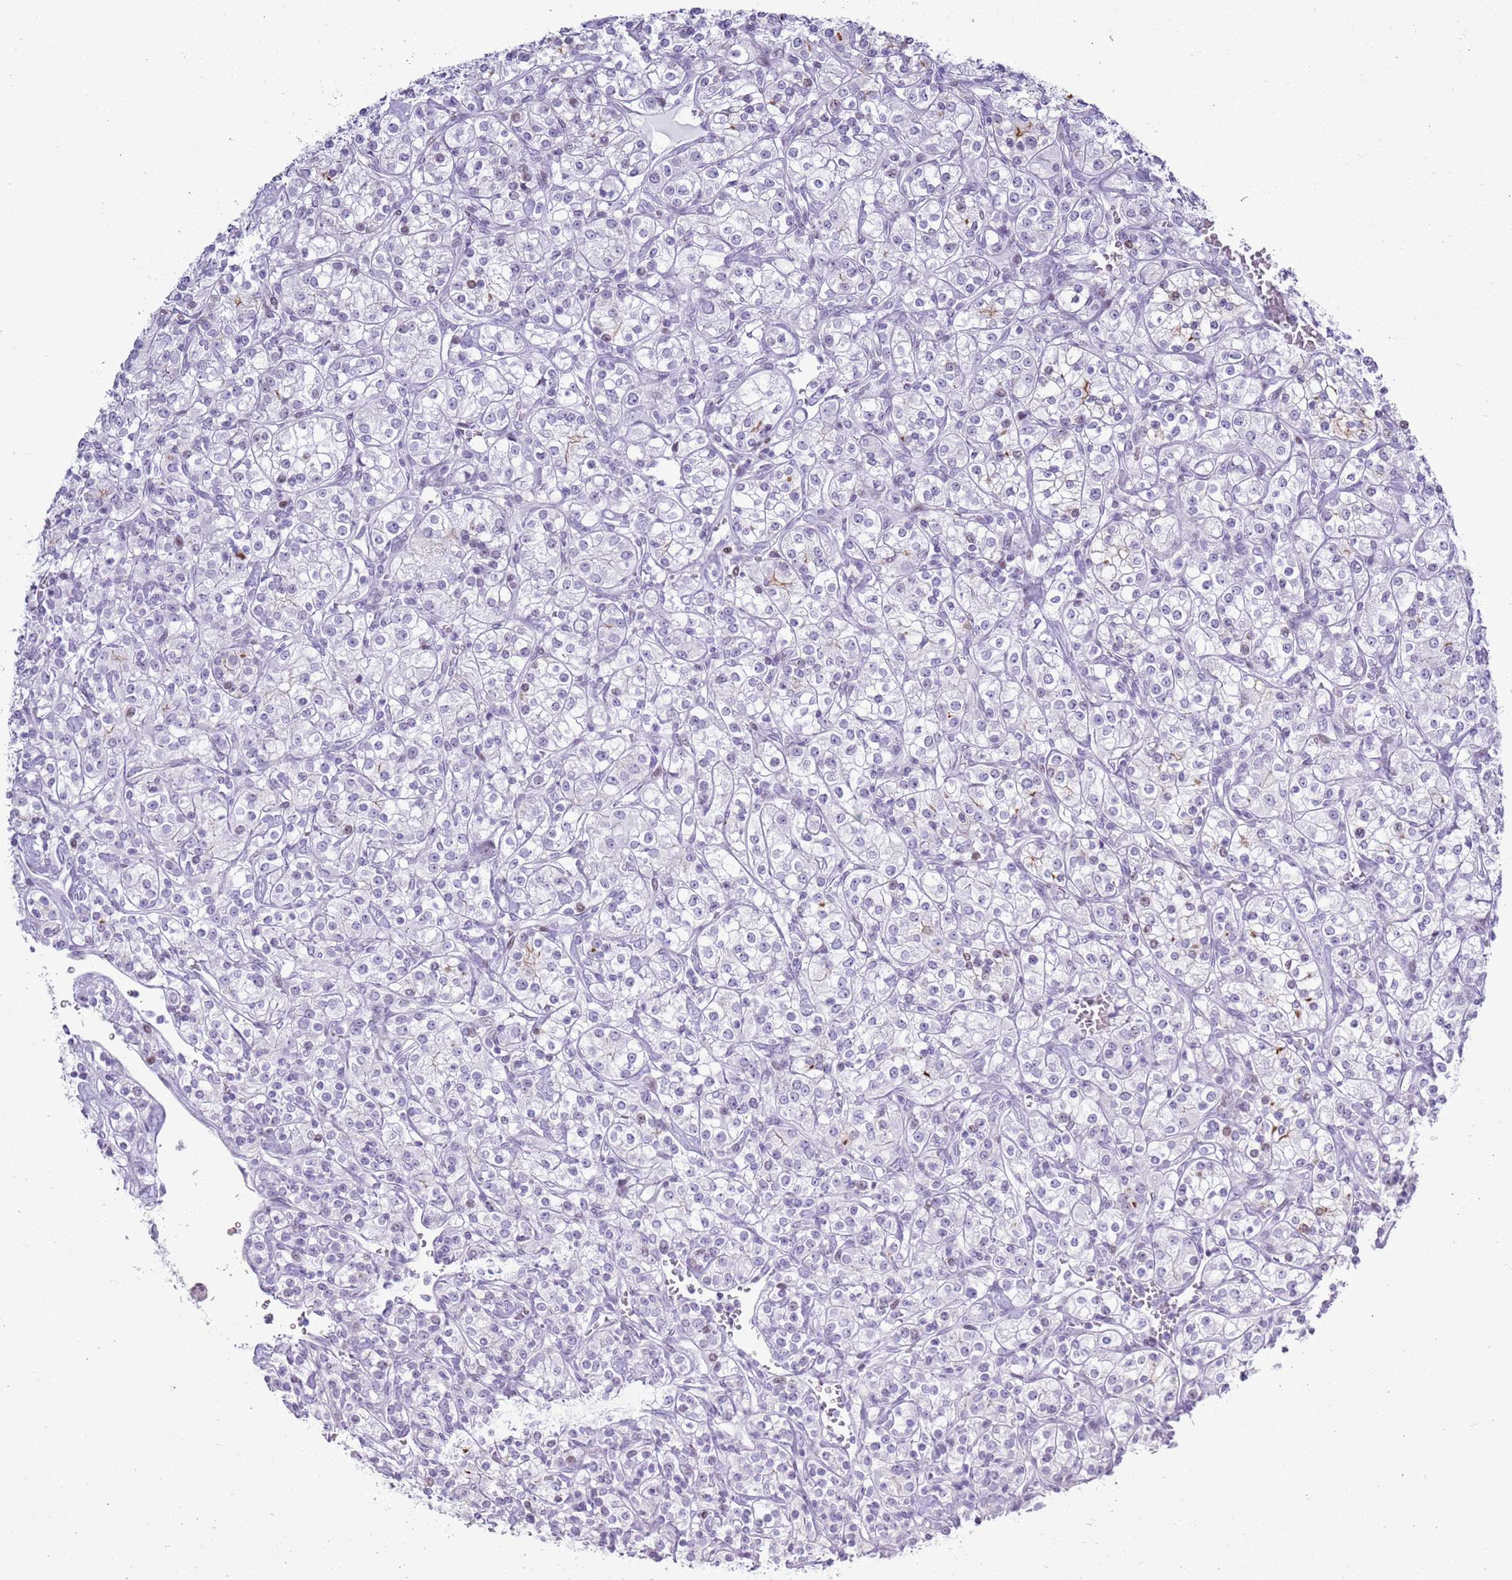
{"staining": {"intensity": "negative", "quantity": "none", "location": "none"}, "tissue": "renal cancer", "cell_type": "Tumor cells", "image_type": "cancer", "snomed": [{"axis": "morphology", "description": "Adenocarcinoma, NOS"}, {"axis": "topography", "description": "Kidney"}], "caption": "Tumor cells are negative for protein expression in human adenocarcinoma (renal). Nuclei are stained in blue.", "gene": "ASIP", "patient": {"sex": "male", "age": 77}}